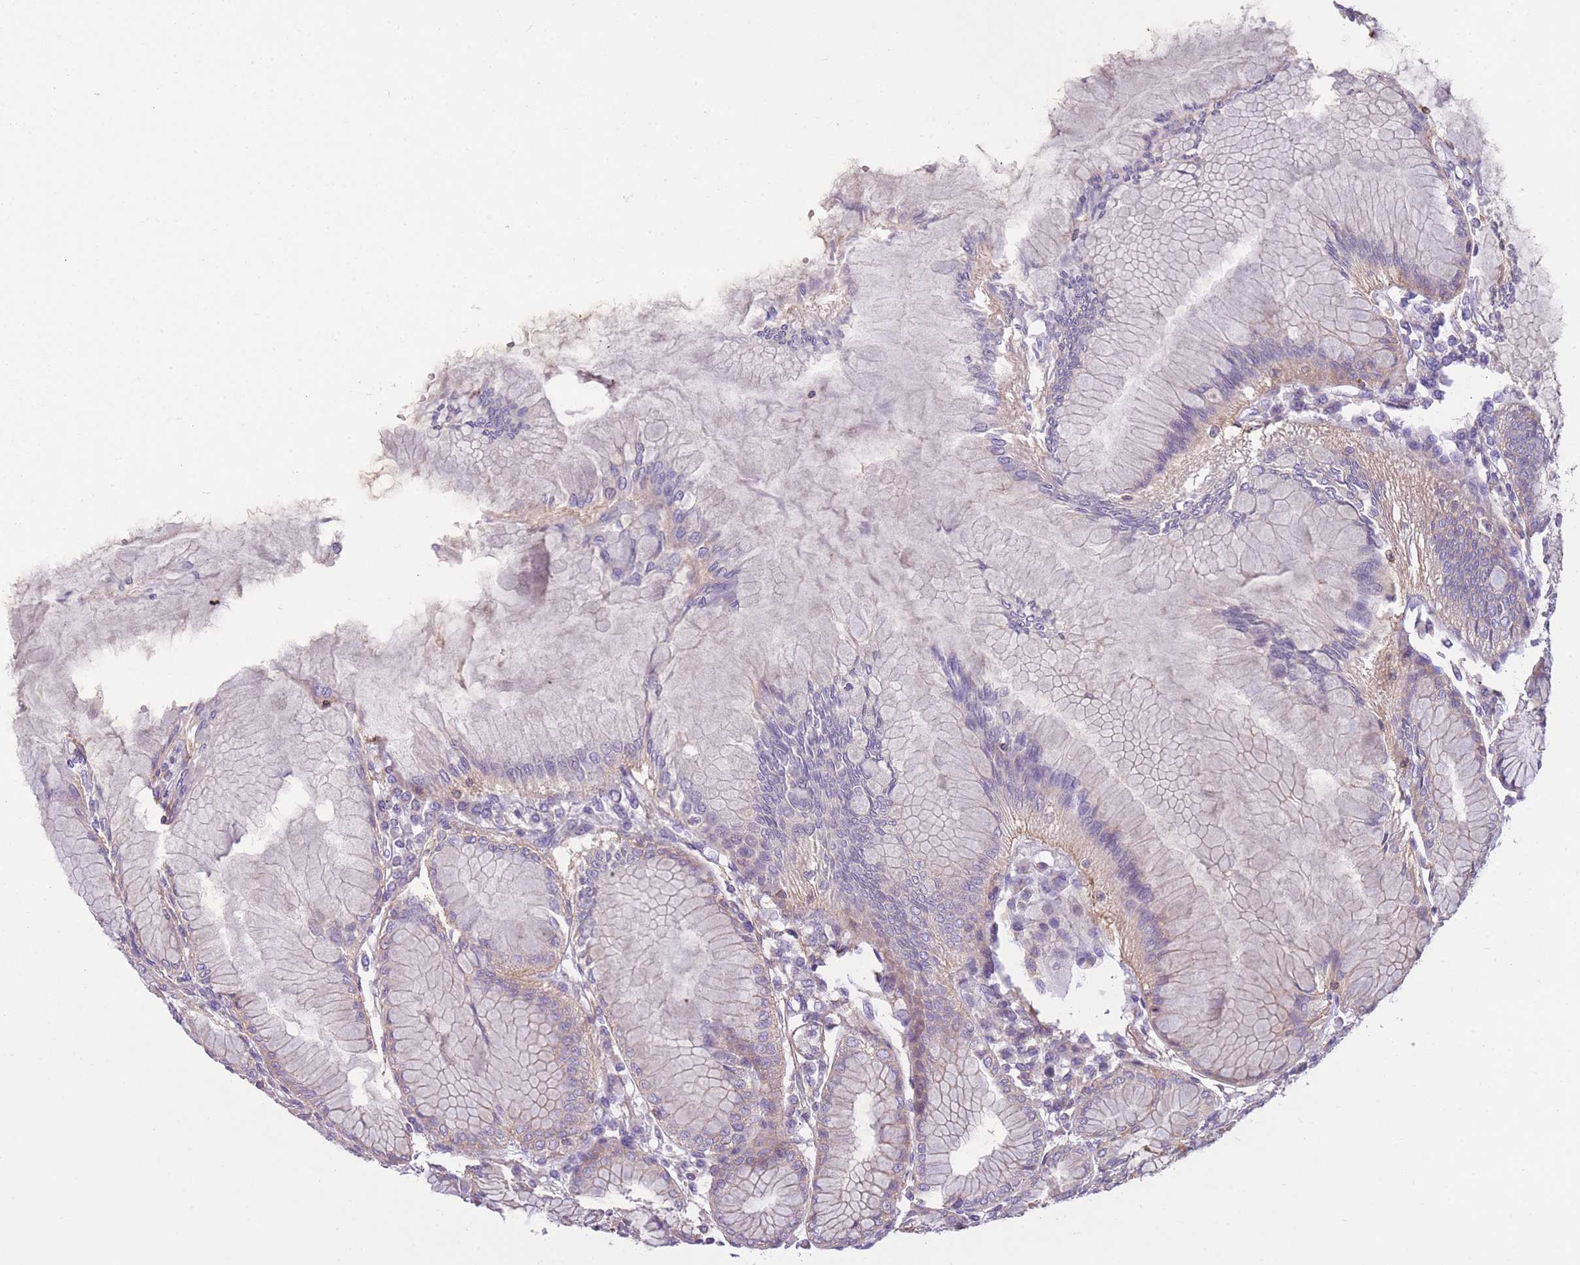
{"staining": {"intensity": "moderate", "quantity": "<25%", "location": "cytoplasmic/membranous"}, "tissue": "stomach", "cell_type": "Glandular cells", "image_type": "normal", "snomed": [{"axis": "morphology", "description": "Normal tissue, NOS"}, {"axis": "topography", "description": "Stomach"}], "caption": "Protein staining of normal stomach shows moderate cytoplasmic/membranous positivity in about <25% of glandular cells. (Stains: DAB (3,3'-diaminobenzidine) in brown, nuclei in blue, Microscopy: brightfield microscopy at high magnification).", "gene": "PDHA1", "patient": {"sex": "female", "age": 57}}